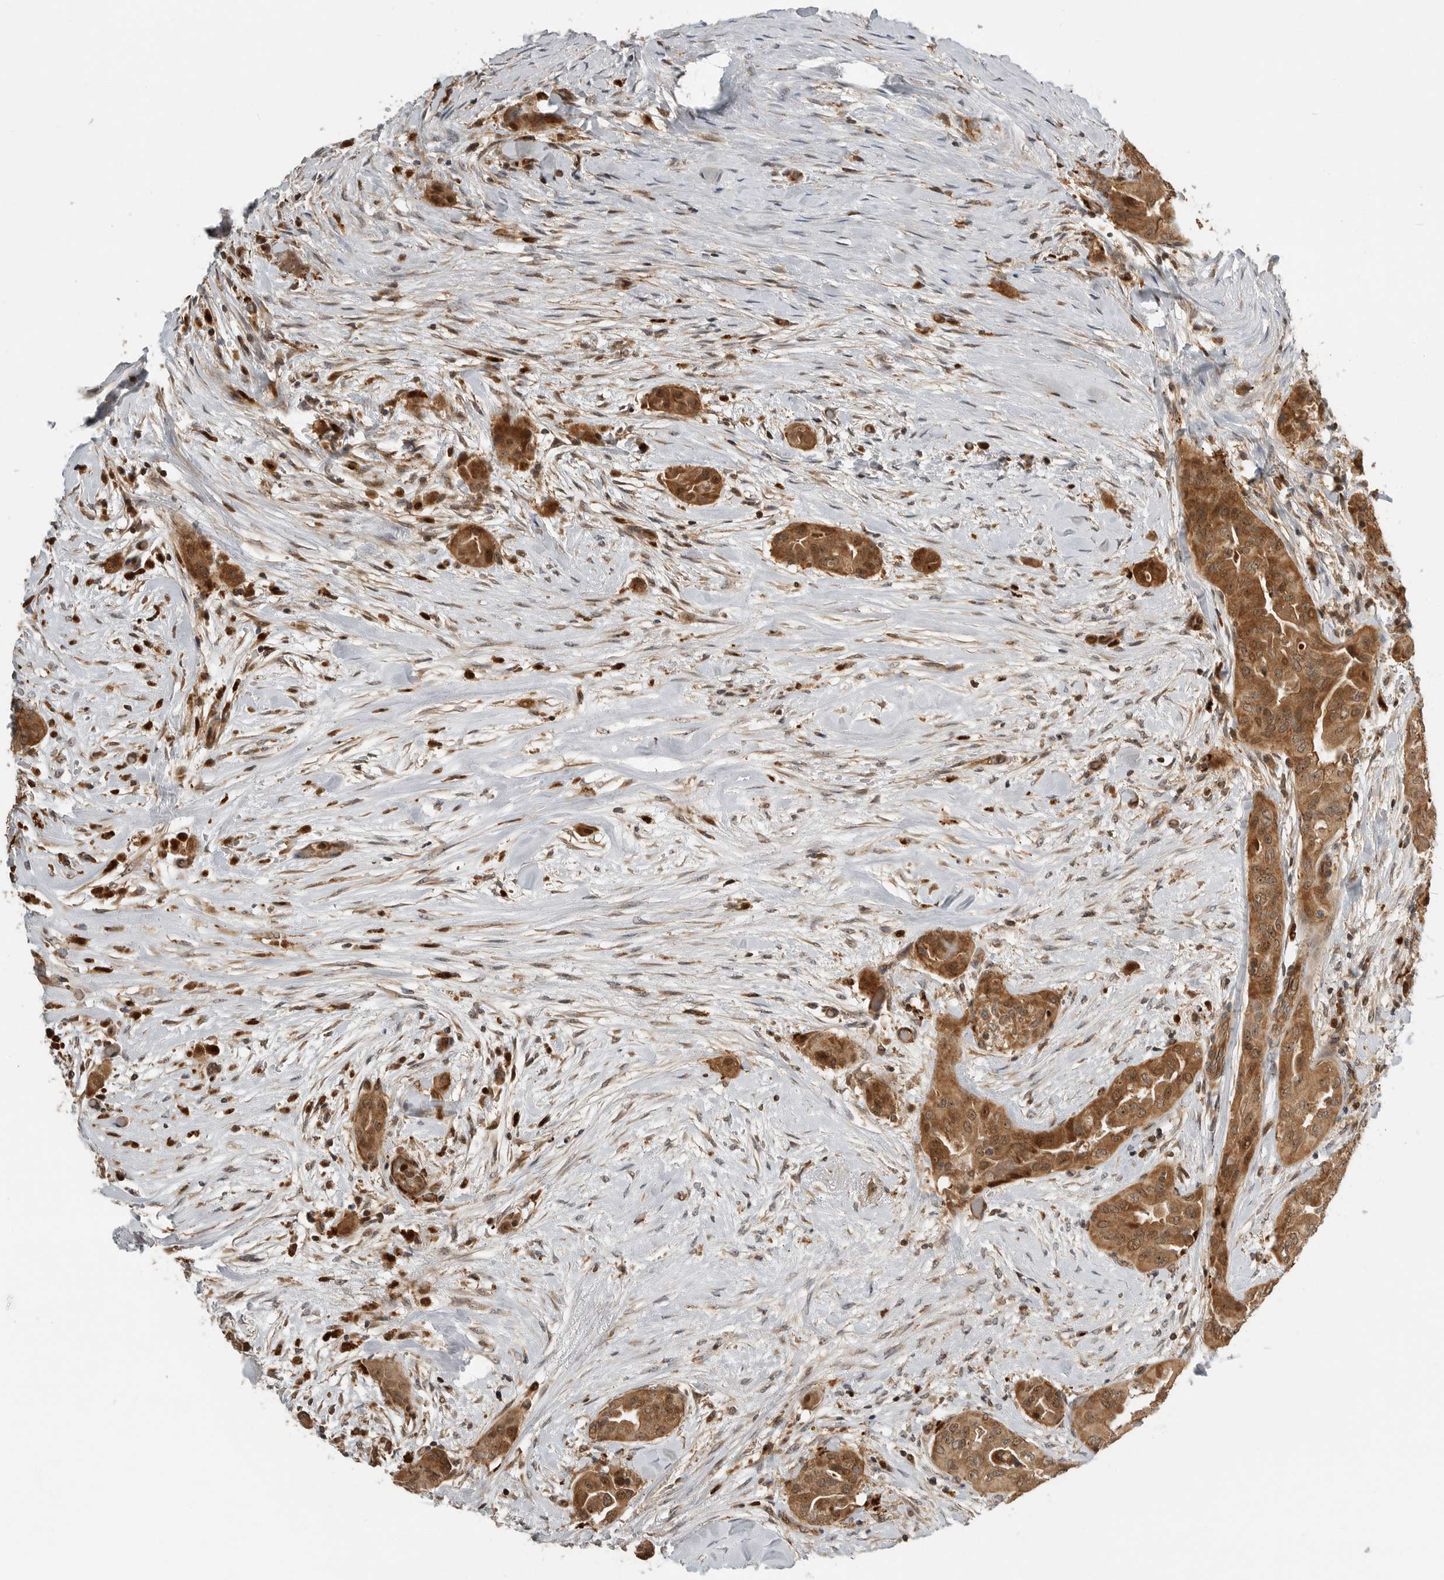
{"staining": {"intensity": "moderate", "quantity": ">75%", "location": "cytoplasmic/membranous,nuclear"}, "tissue": "thyroid cancer", "cell_type": "Tumor cells", "image_type": "cancer", "snomed": [{"axis": "morphology", "description": "Papillary adenocarcinoma, NOS"}, {"axis": "topography", "description": "Thyroid gland"}], "caption": "Immunohistochemistry staining of thyroid papillary adenocarcinoma, which displays medium levels of moderate cytoplasmic/membranous and nuclear positivity in approximately >75% of tumor cells indicating moderate cytoplasmic/membranous and nuclear protein staining. The staining was performed using DAB (3,3'-diaminobenzidine) (brown) for protein detection and nuclei were counterstained in hematoxylin (blue).", "gene": "STRAP", "patient": {"sex": "female", "age": 59}}